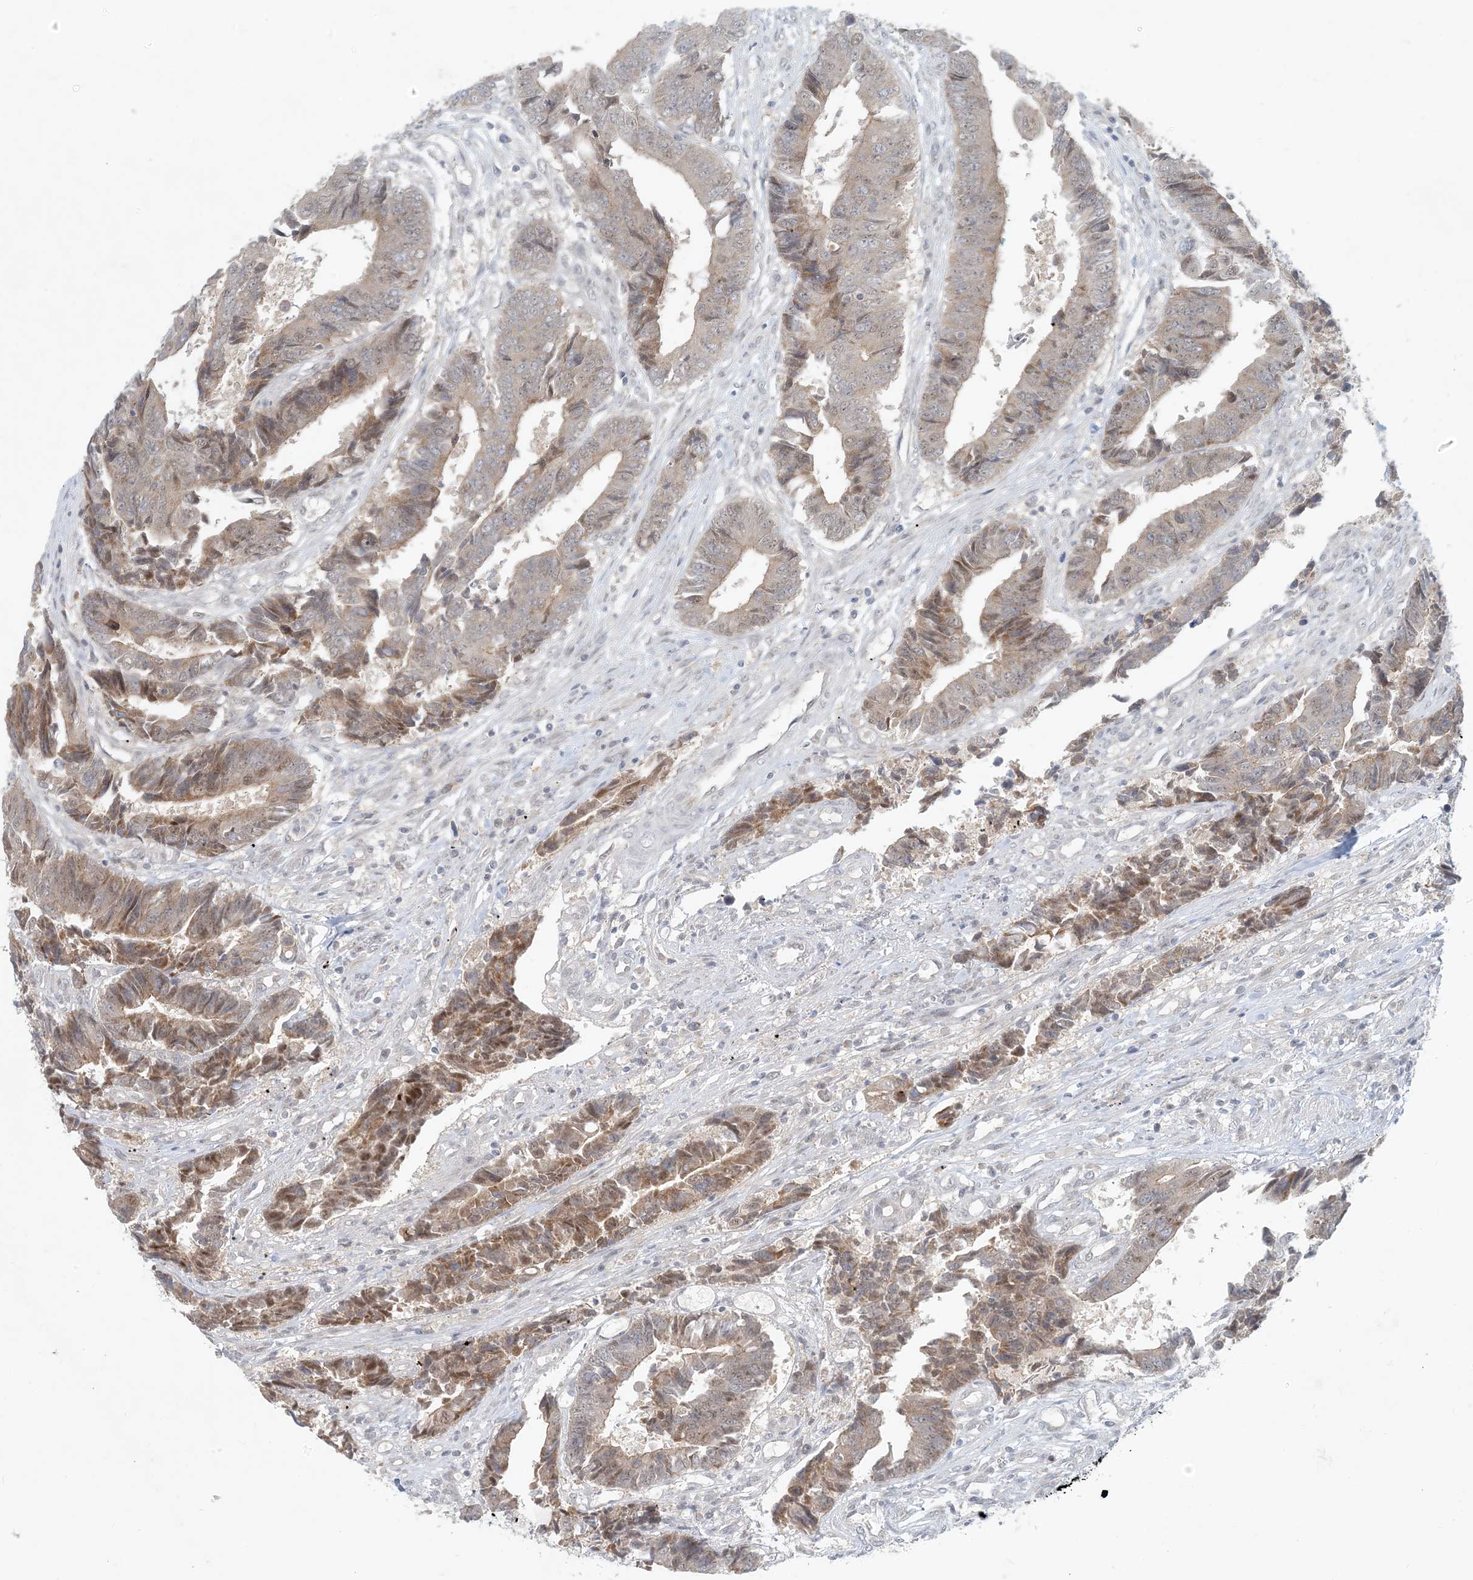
{"staining": {"intensity": "moderate", "quantity": "25%-75%", "location": "cytoplasmic/membranous,nuclear"}, "tissue": "colorectal cancer", "cell_type": "Tumor cells", "image_type": "cancer", "snomed": [{"axis": "morphology", "description": "Adenocarcinoma, NOS"}, {"axis": "topography", "description": "Rectum"}], "caption": "Colorectal cancer (adenocarcinoma) stained with DAB (3,3'-diaminobenzidine) IHC exhibits medium levels of moderate cytoplasmic/membranous and nuclear staining in approximately 25%-75% of tumor cells. (DAB (3,3'-diaminobenzidine) IHC with brightfield microscopy, high magnification).", "gene": "OBI1", "patient": {"sex": "male", "age": 84}}